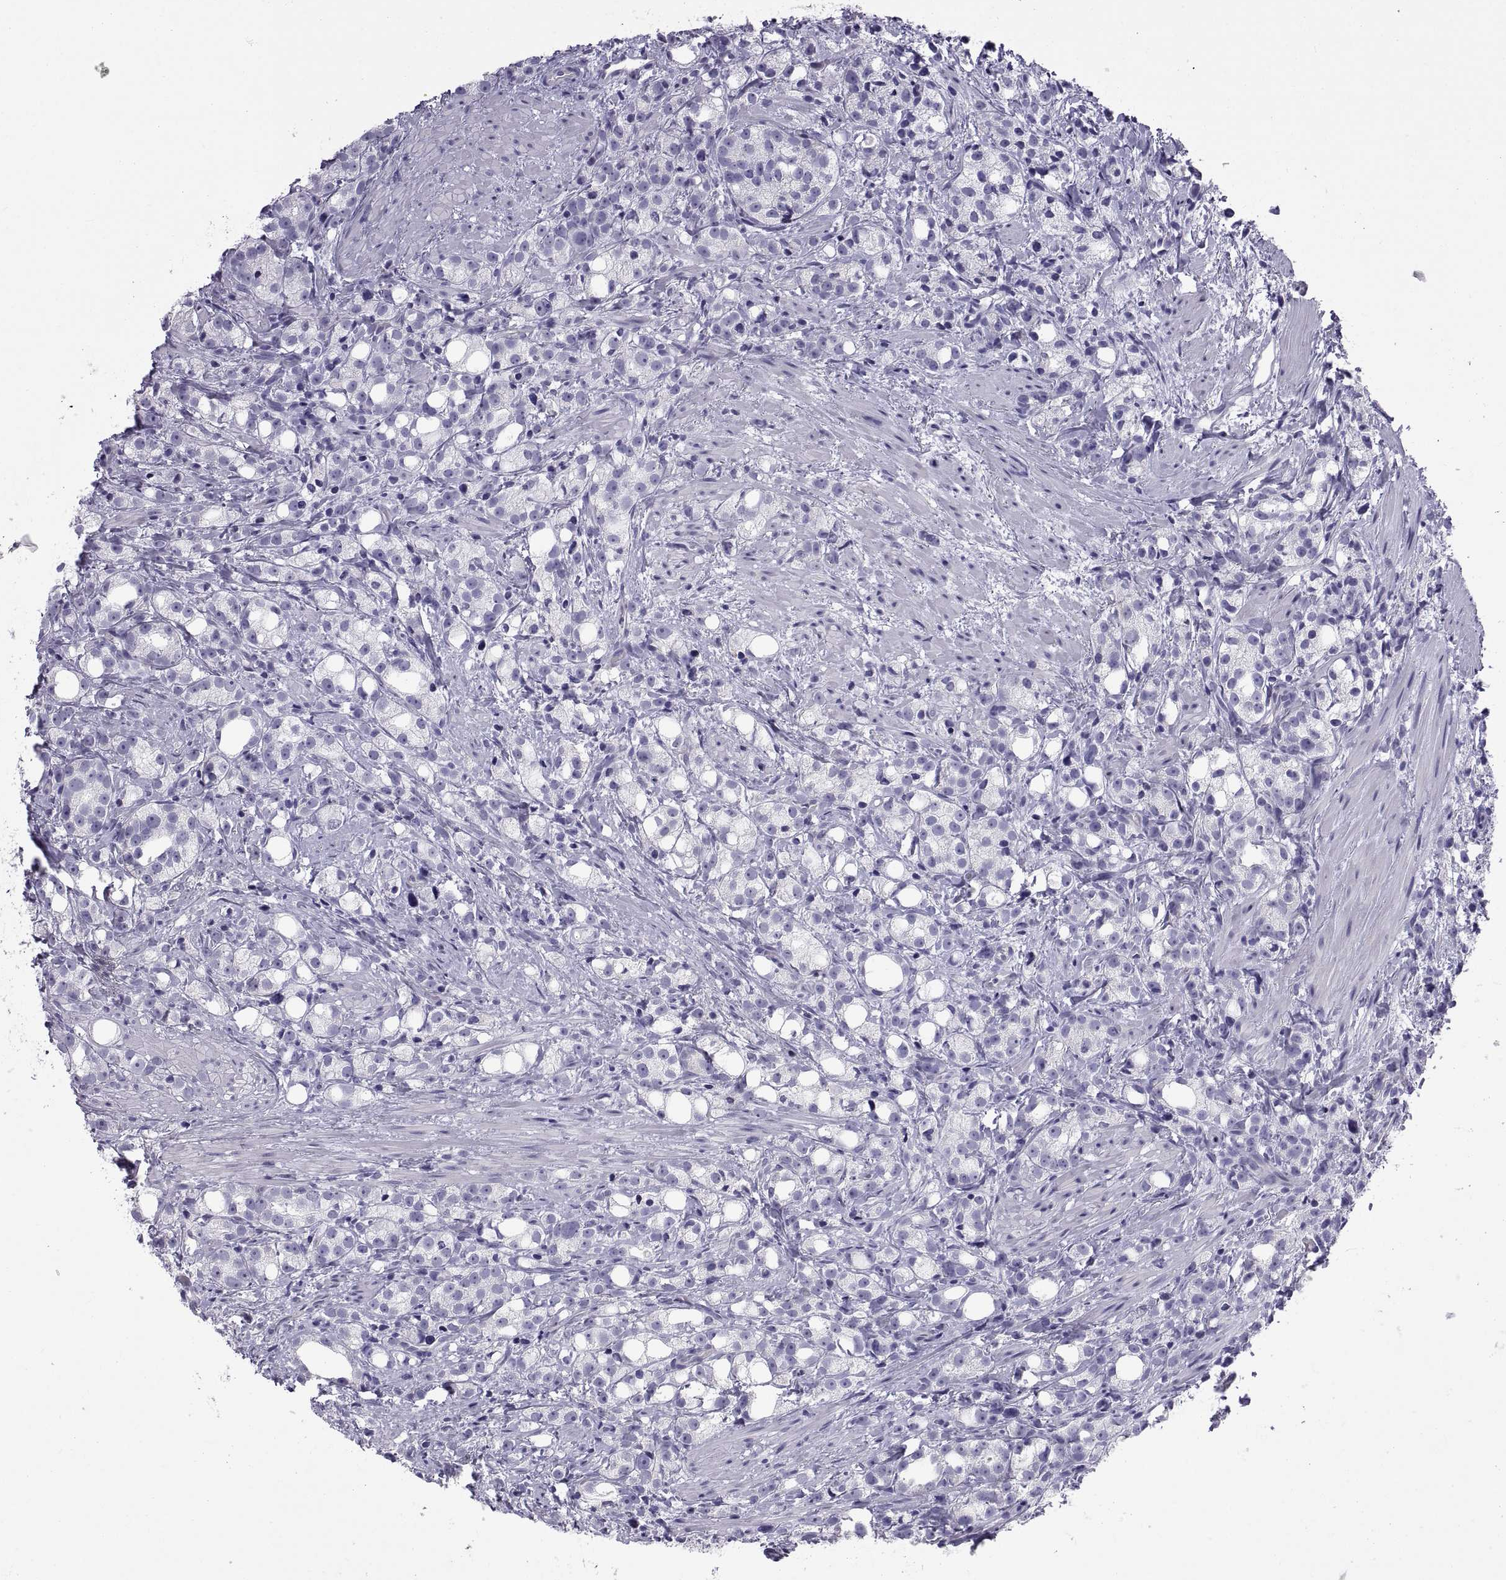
{"staining": {"intensity": "negative", "quantity": "none", "location": "none"}, "tissue": "prostate cancer", "cell_type": "Tumor cells", "image_type": "cancer", "snomed": [{"axis": "morphology", "description": "Adenocarcinoma, High grade"}, {"axis": "topography", "description": "Prostate"}], "caption": "Immunohistochemistry (IHC) of prostate high-grade adenocarcinoma displays no staining in tumor cells. The staining was performed using DAB (3,3'-diaminobenzidine) to visualize the protein expression in brown, while the nuclei were stained in blue with hematoxylin (Magnification: 20x).", "gene": "SPDYE1", "patient": {"sex": "male", "age": 53}}